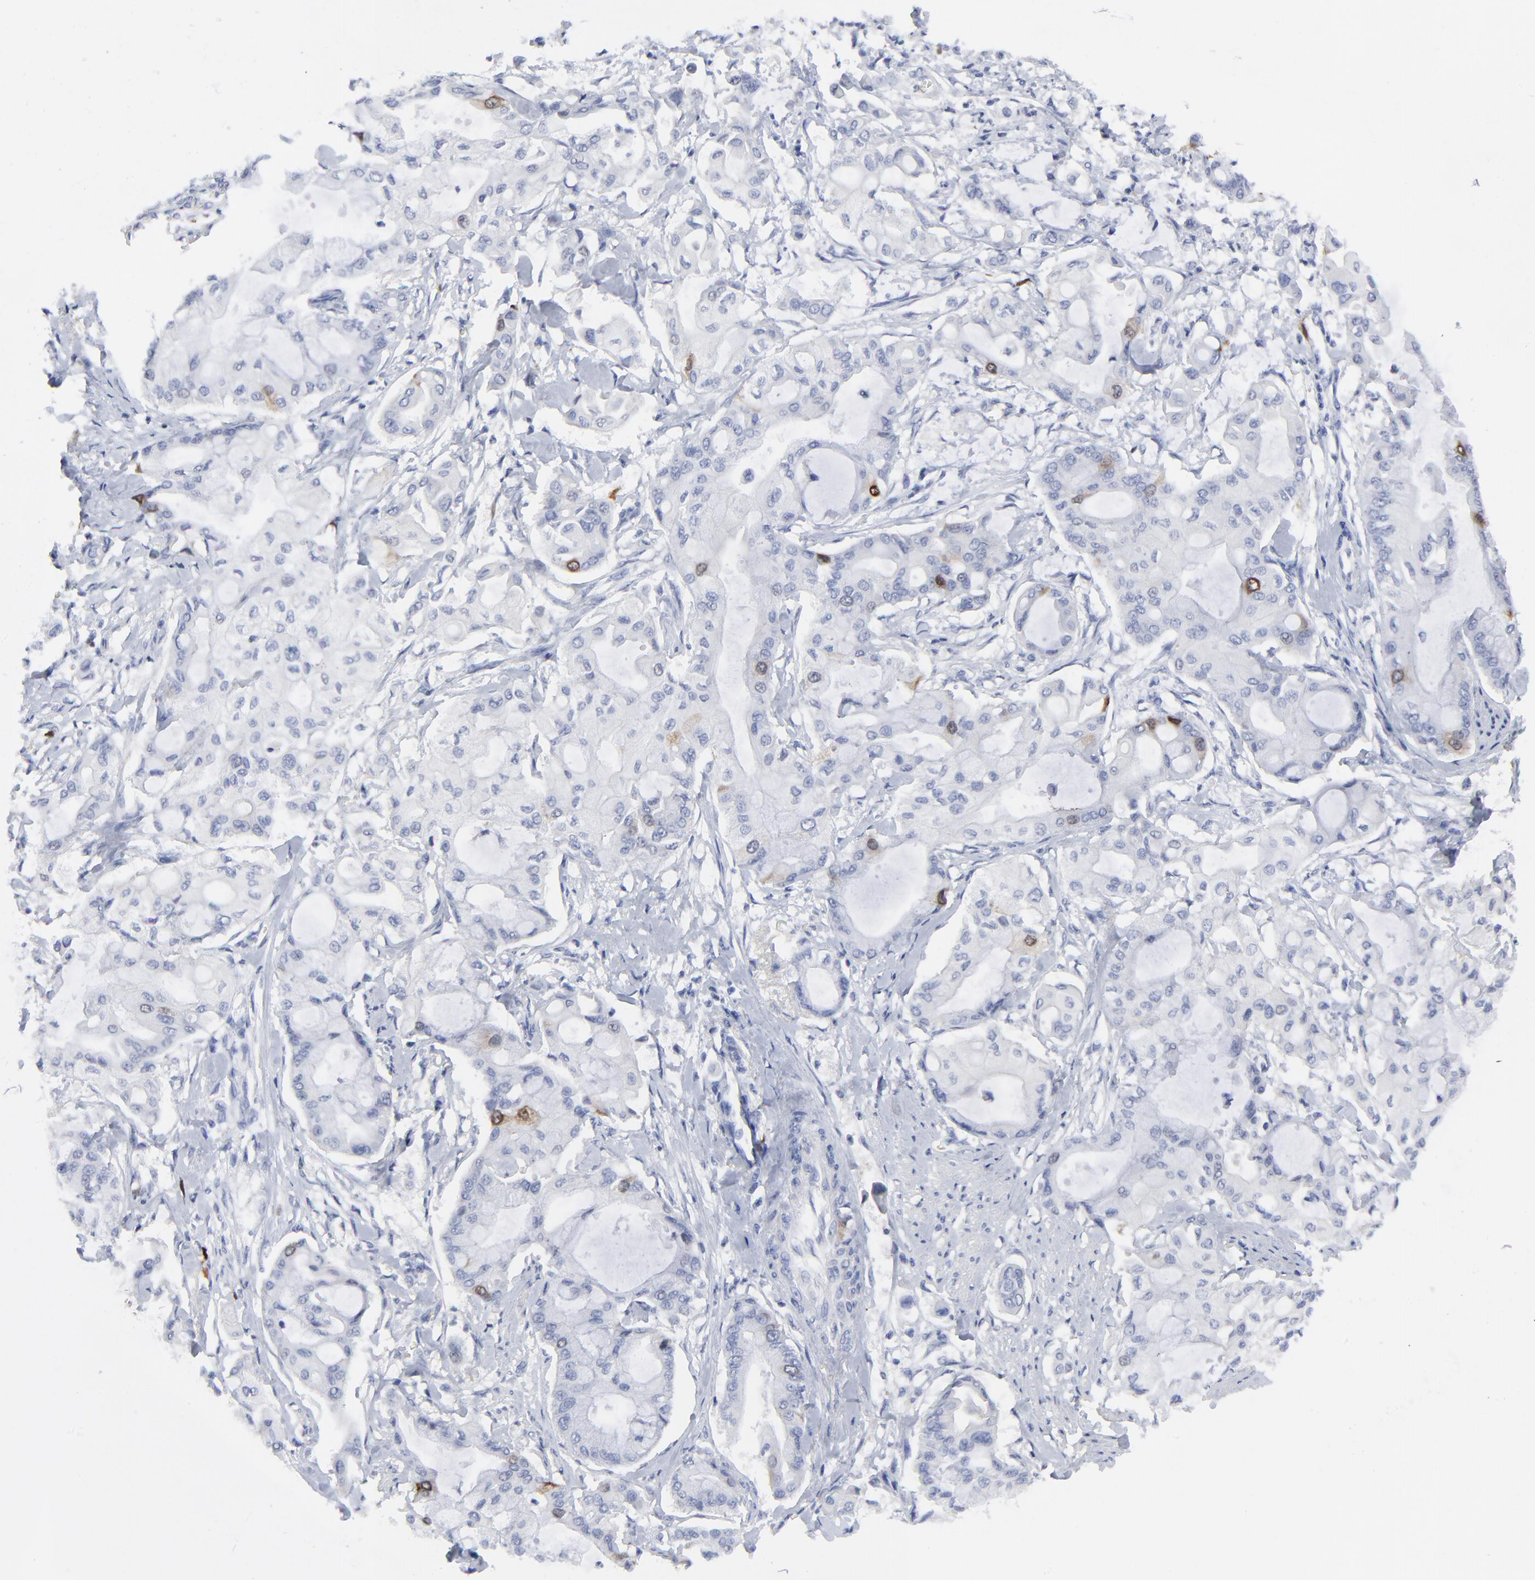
{"staining": {"intensity": "strong", "quantity": "<25%", "location": "cytoplasmic/membranous,nuclear"}, "tissue": "pancreatic cancer", "cell_type": "Tumor cells", "image_type": "cancer", "snomed": [{"axis": "morphology", "description": "Adenocarcinoma, NOS"}, {"axis": "morphology", "description": "Adenocarcinoma, metastatic, NOS"}, {"axis": "topography", "description": "Lymph node"}, {"axis": "topography", "description": "Pancreas"}, {"axis": "topography", "description": "Duodenum"}], "caption": "Pancreatic metastatic adenocarcinoma stained with a brown dye displays strong cytoplasmic/membranous and nuclear positive positivity in approximately <25% of tumor cells.", "gene": "CDK1", "patient": {"sex": "female", "age": 64}}